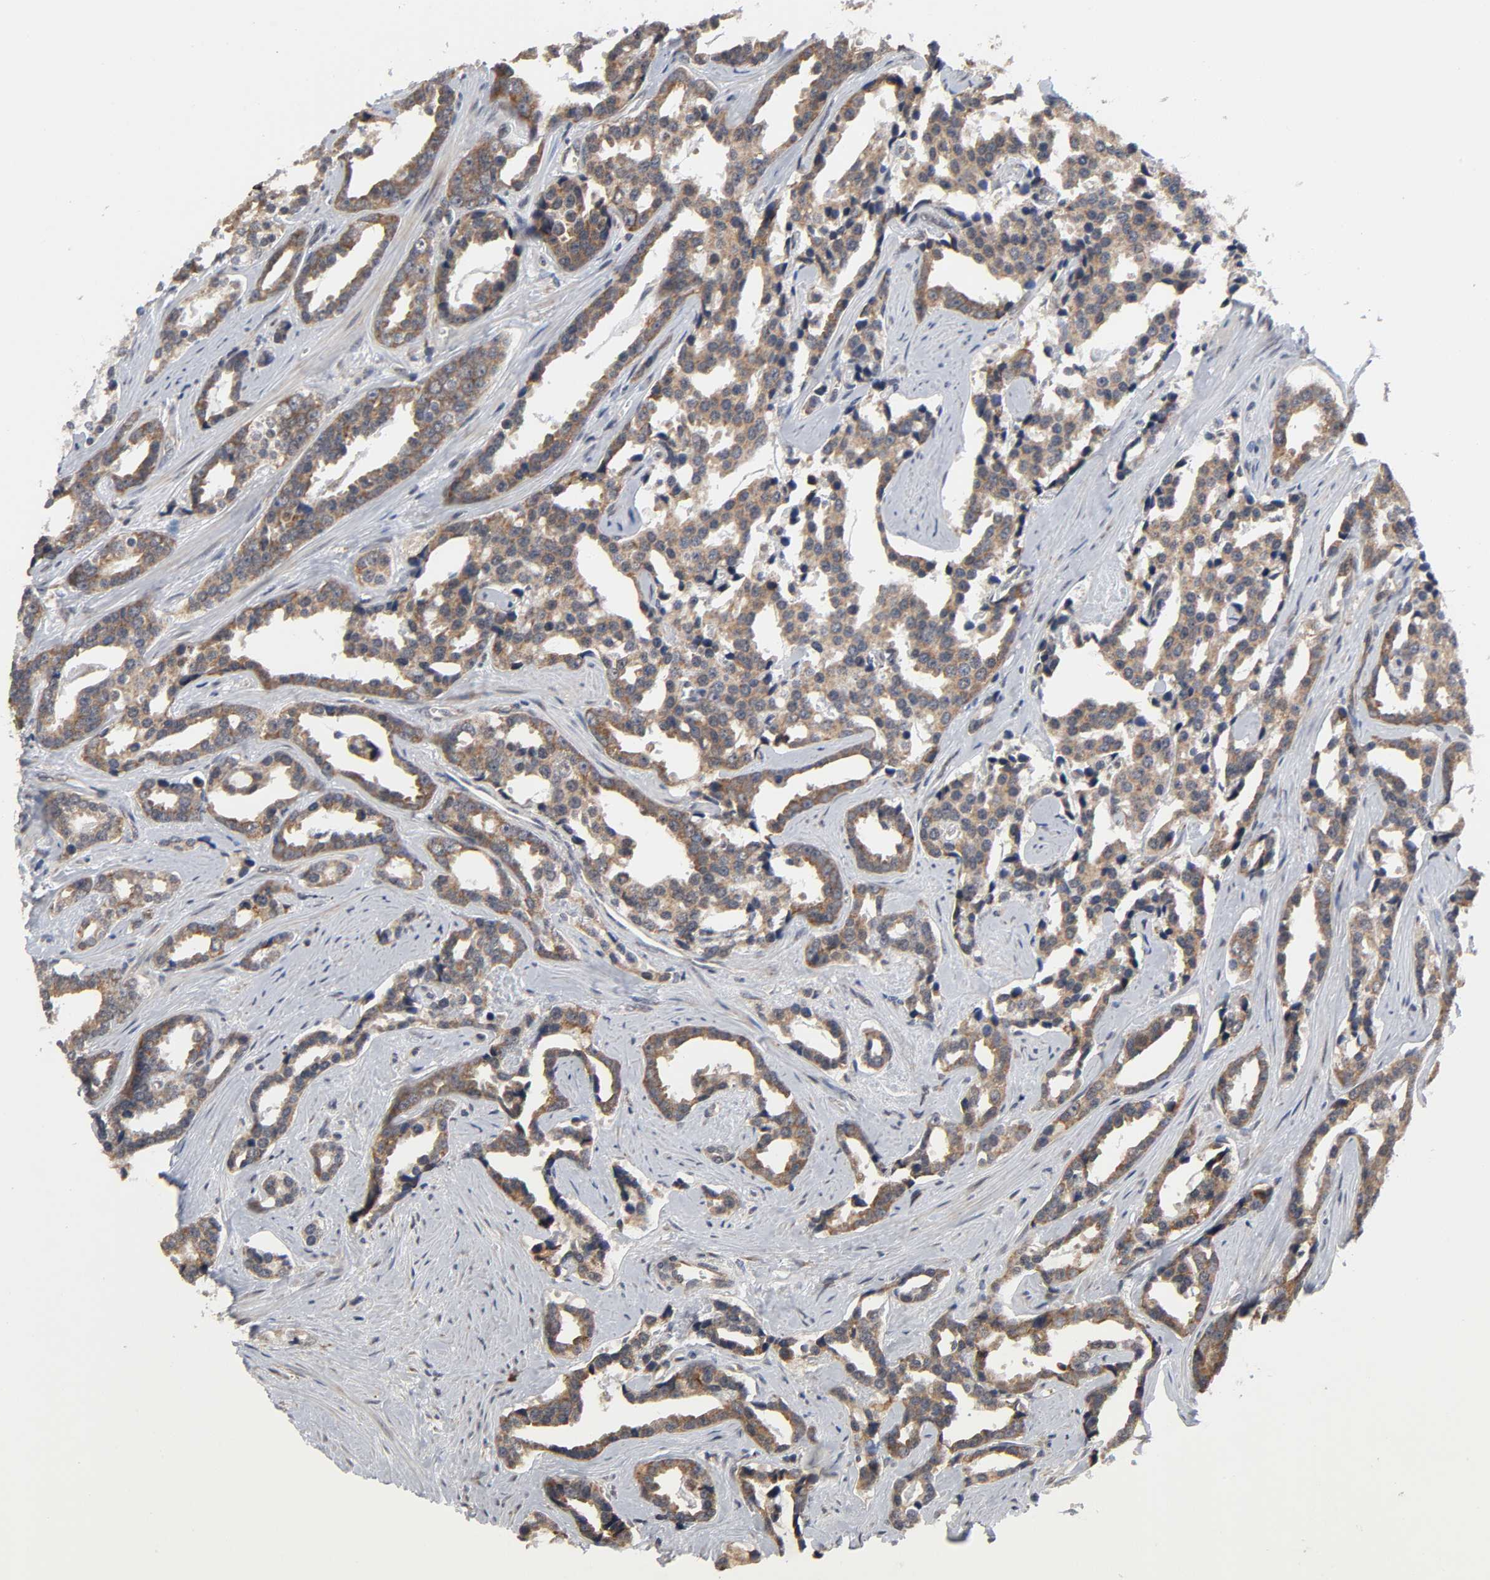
{"staining": {"intensity": "moderate", "quantity": ">75%", "location": "cytoplasmic/membranous"}, "tissue": "prostate cancer", "cell_type": "Tumor cells", "image_type": "cancer", "snomed": [{"axis": "morphology", "description": "Adenocarcinoma, High grade"}, {"axis": "topography", "description": "Prostate"}], "caption": "High-magnification brightfield microscopy of high-grade adenocarcinoma (prostate) stained with DAB (3,3'-diaminobenzidine) (brown) and counterstained with hematoxylin (blue). tumor cells exhibit moderate cytoplasmic/membranous expression is present in about>75% of cells.", "gene": "SLC30A9", "patient": {"sex": "male", "age": 67}}